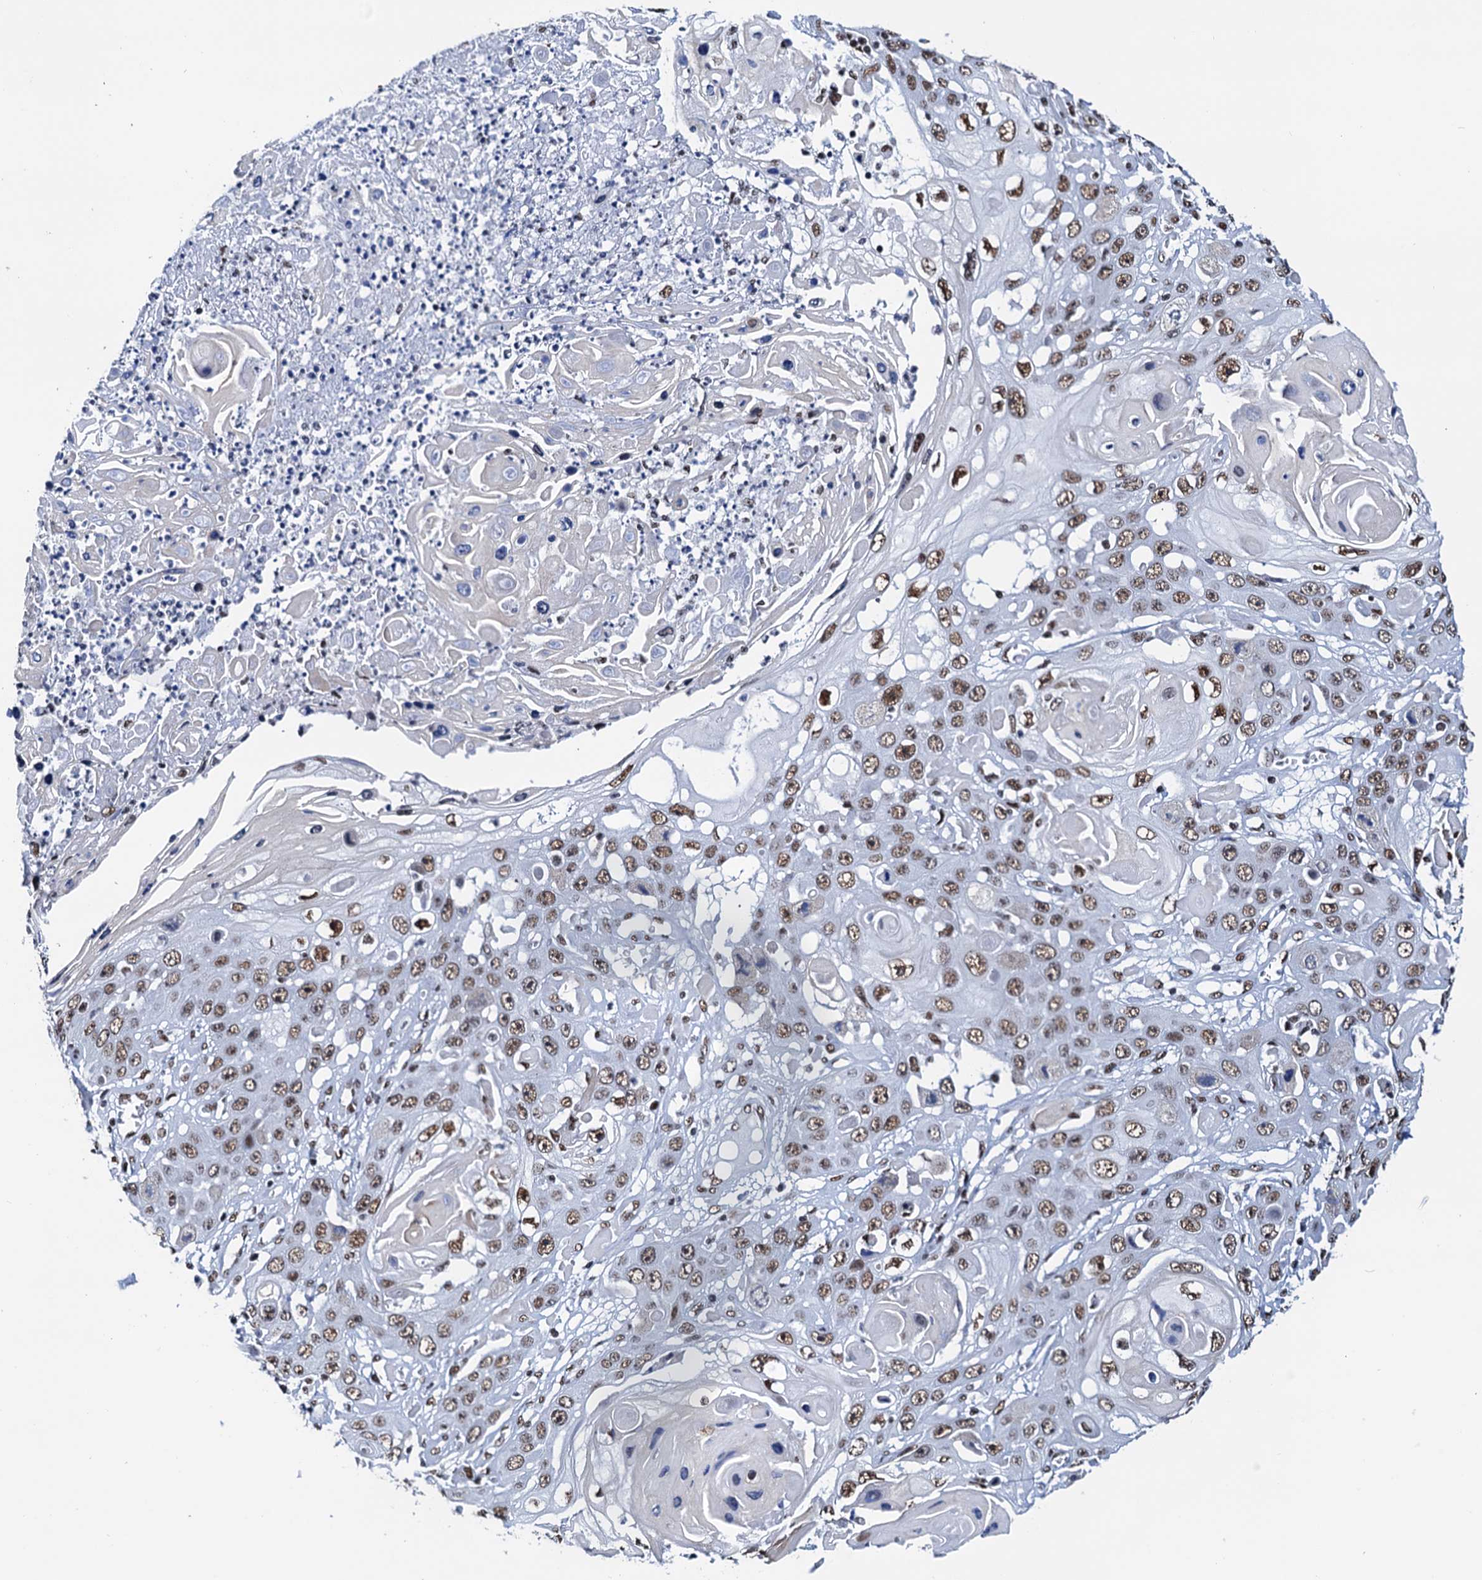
{"staining": {"intensity": "moderate", "quantity": ">75%", "location": "nuclear"}, "tissue": "skin cancer", "cell_type": "Tumor cells", "image_type": "cancer", "snomed": [{"axis": "morphology", "description": "Squamous cell carcinoma, NOS"}, {"axis": "topography", "description": "Skin"}], "caption": "The immunohistochemical stain highlights moderate nuclear expression in tumor cells of squamous cell carcinoma (skin) tissue. The protein of interest is shown in brown color, while the nuclei are stained blue.", "gene": "SLTM", "patient": {"sex": "male", "age": 55}}